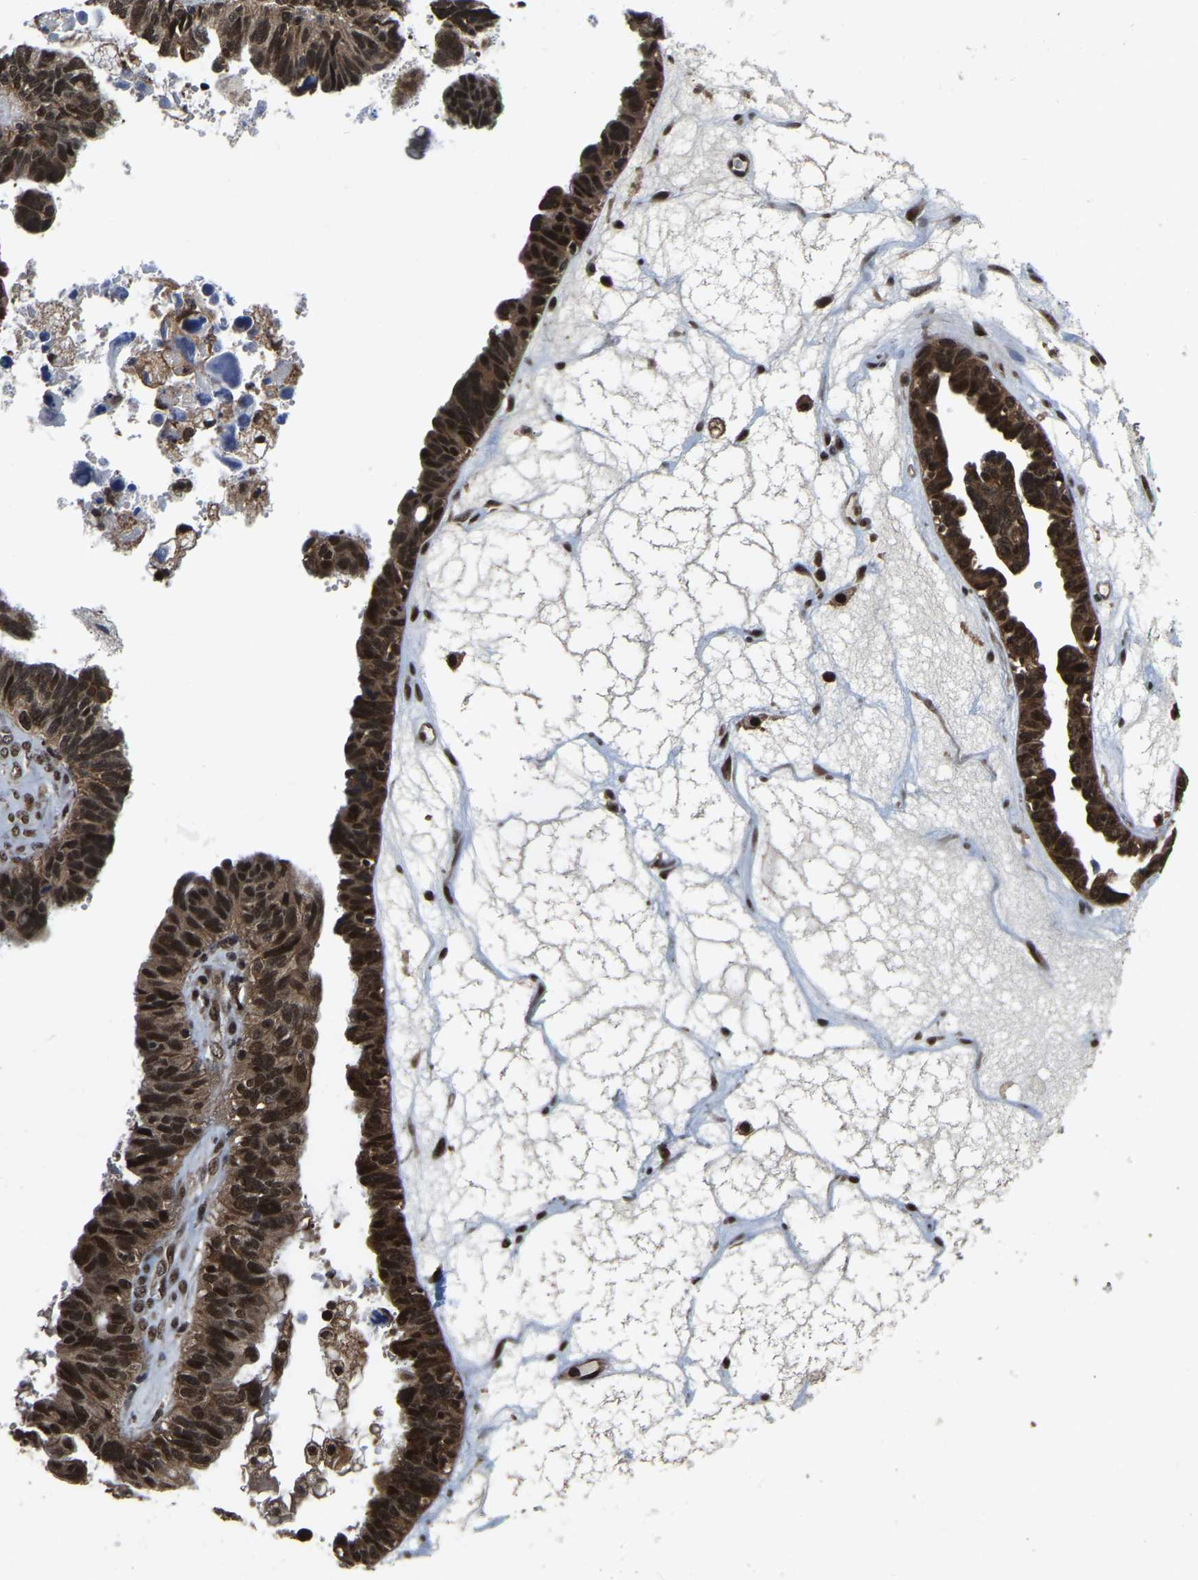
{"staining": {"intensity": "strong", "quantity": ">75%", "location": "cytoplasmic/membranous,nuclear"}, "tissue": "ovarian cancer", "cell_type": "Tumor cells", "image_type": "cancer", "snomed": [{"axis": "morphology", "description": "Cystadenocarcinoma, serous, NOS"}, {"axis": "topography", "description": "Ovary"}], "caption": "Immunohistochemical staining of human ovarian cancer (serous cystadenocarcinoma) exhibits high levels of strong cytoplasmic/membranous and nuclear positivity in about >75% of tumor cells.", "gene": "CIAO1", "patient": {"sex": "female", "age": 79}}